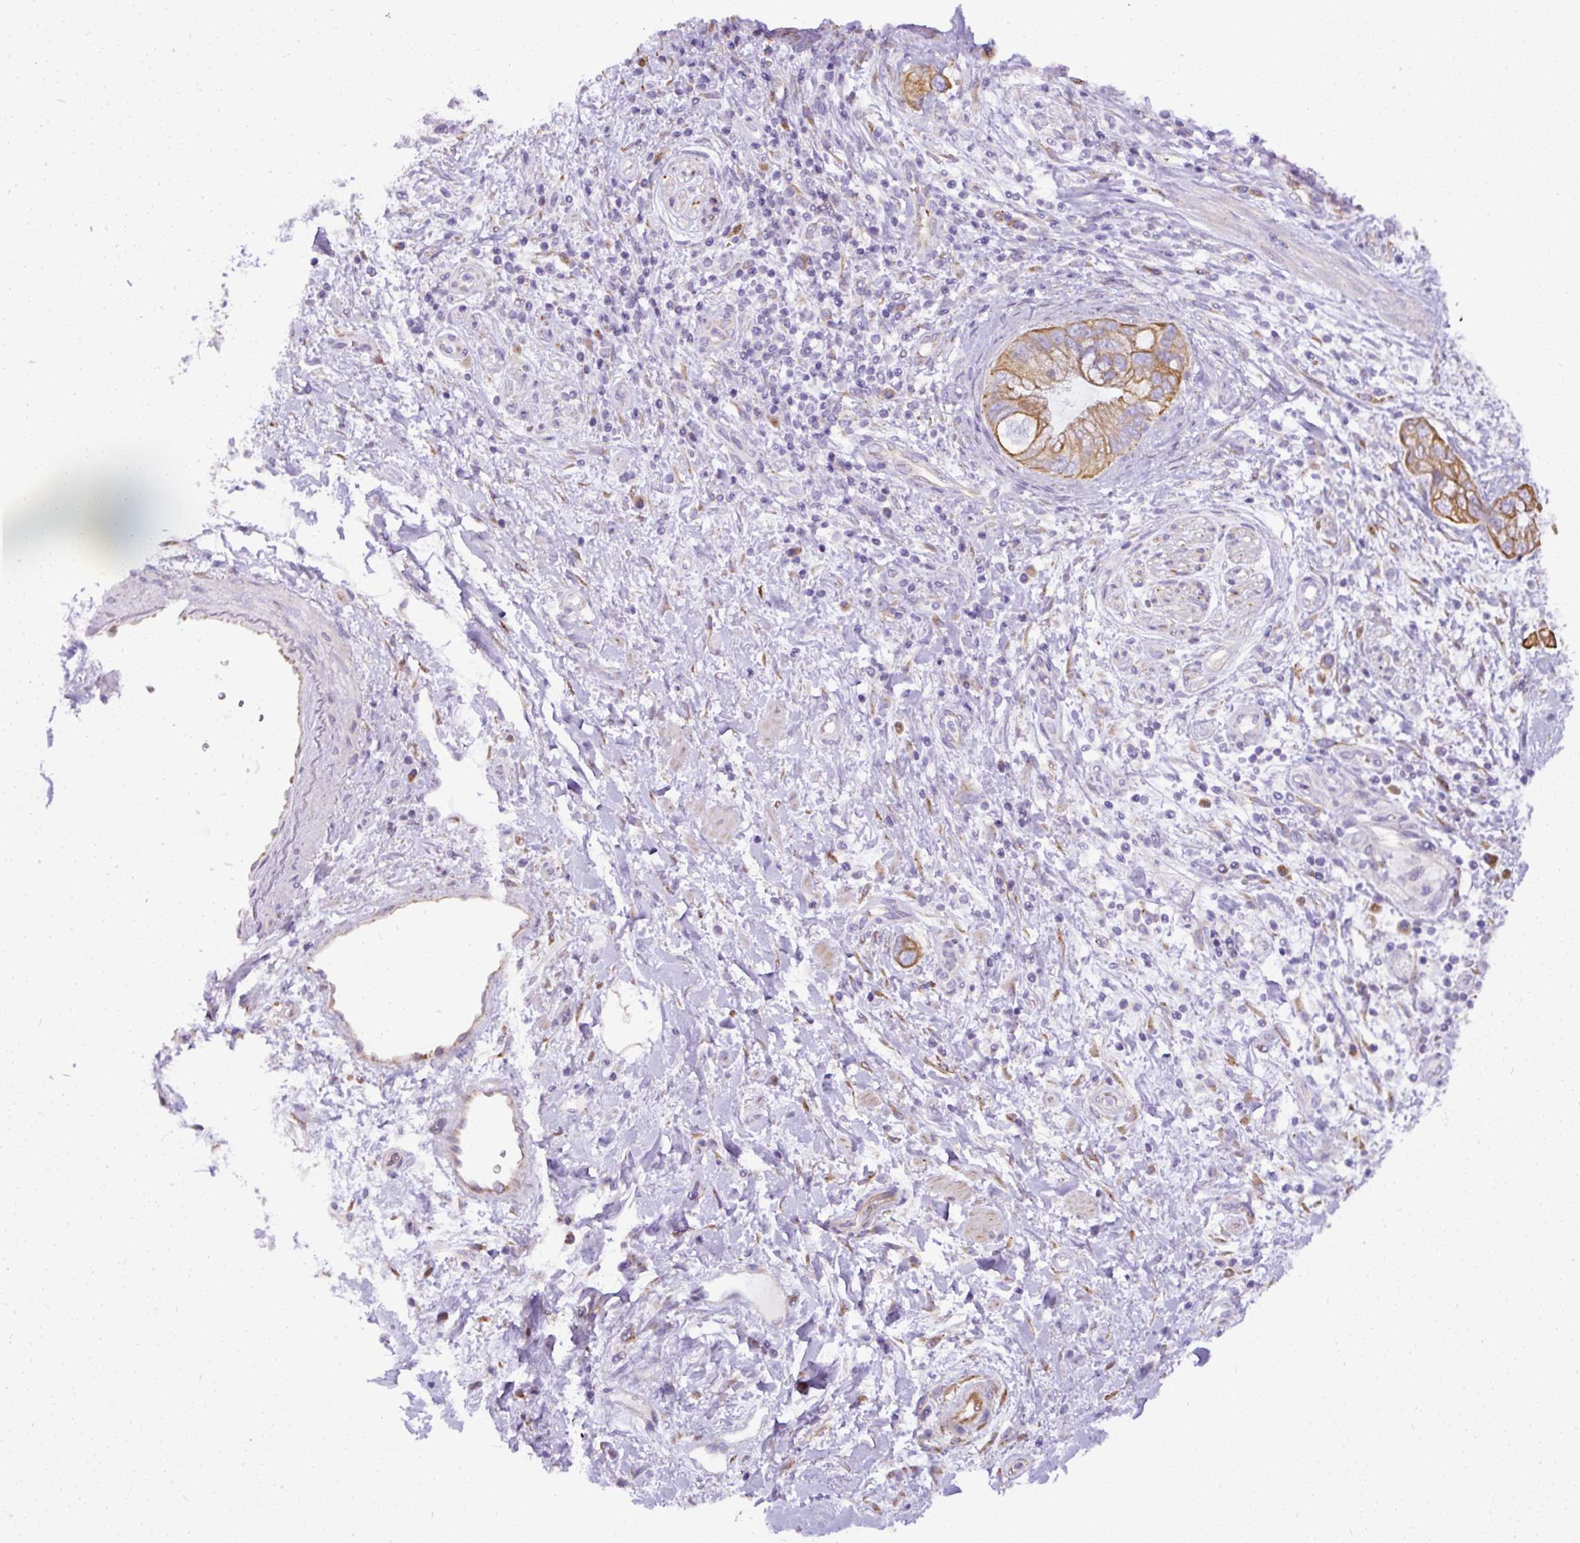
{"staining": {"intensity": "moderate", "quantity": "25%-75%", "location": "cytoplasmic/membranous"}, "tissue": "pancreatic cancer", "cell_type": "Tumor cells", "image_type": "cancer", "snomed": [{"axis": "morphology", "description": "Adenocarcinoma, NOS"}, {"axis": "topography", "description": "Pancreas"}], "caption": "There is medium levels of moderate cytoplasmic/membranous staining in tumor cells of pancreatic cancer, as demonstrated by immunohistochemical staining (brown color).", "gene": "FAM149A", "patient": {"sex": "female", "age": 73}}